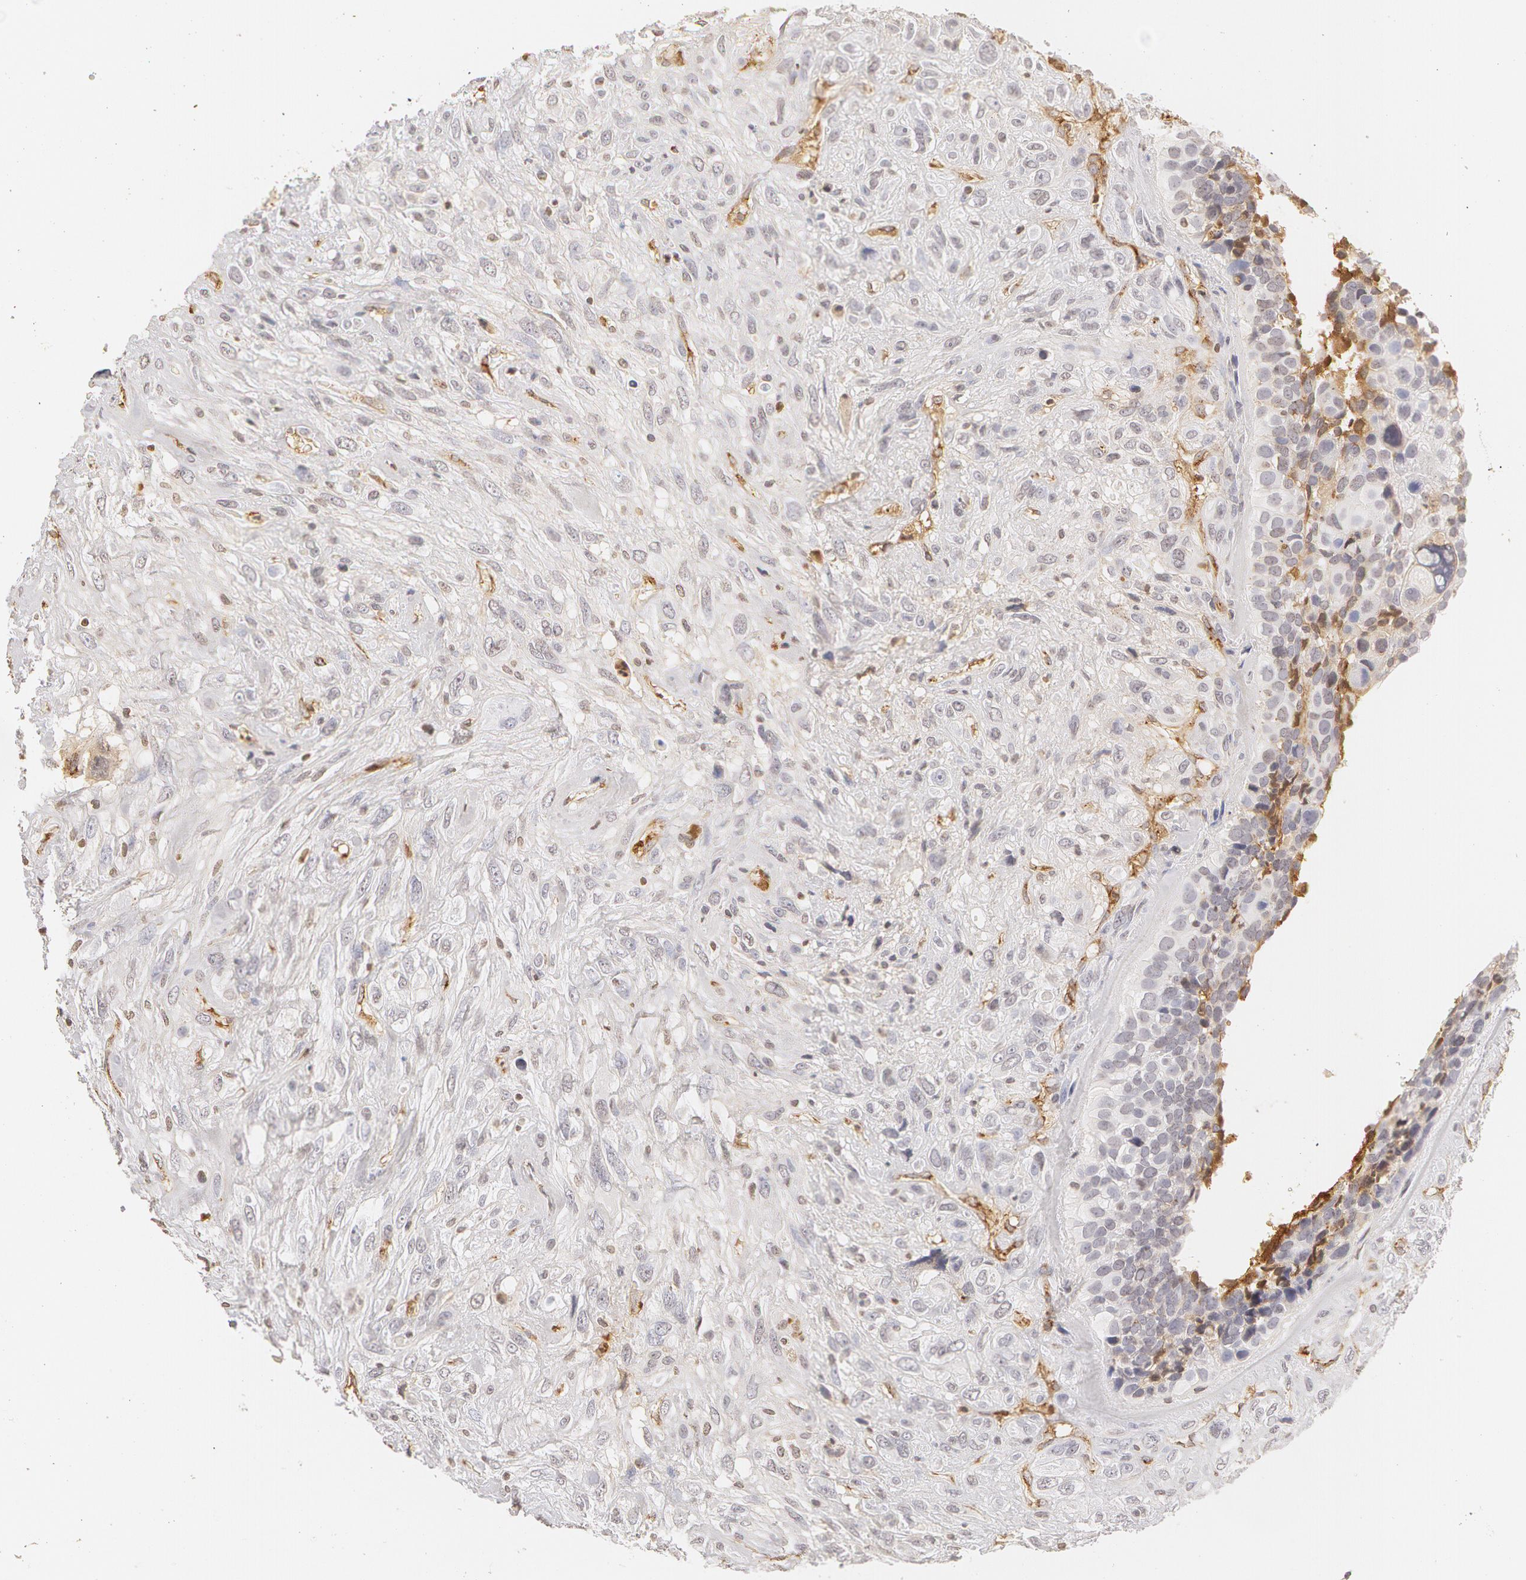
{"staining": {"intensity": "negative", "quantity": "none", "location": "none"}, "tissue": "breast cancer", "cell_type": "Tumor cells", "image_type": "cancer", "snomed": [{"axis": "morphology", "description": "Neoplasm, malignant, NOS"}, {"axis": "topography", "description": "Breast"}], "caption": "Immunohistochemical staining of human breast cancer (neoplasm (malignant)) exhibits no significant expression in tumor cells. (Stains: DAB immunohistochemistry (IHC) with hematoxylin counter stain, Microscopy: brightfield microscopy at high magnification).", "gene": "VWF", "patient": {"sex": "female", "age": 50}}